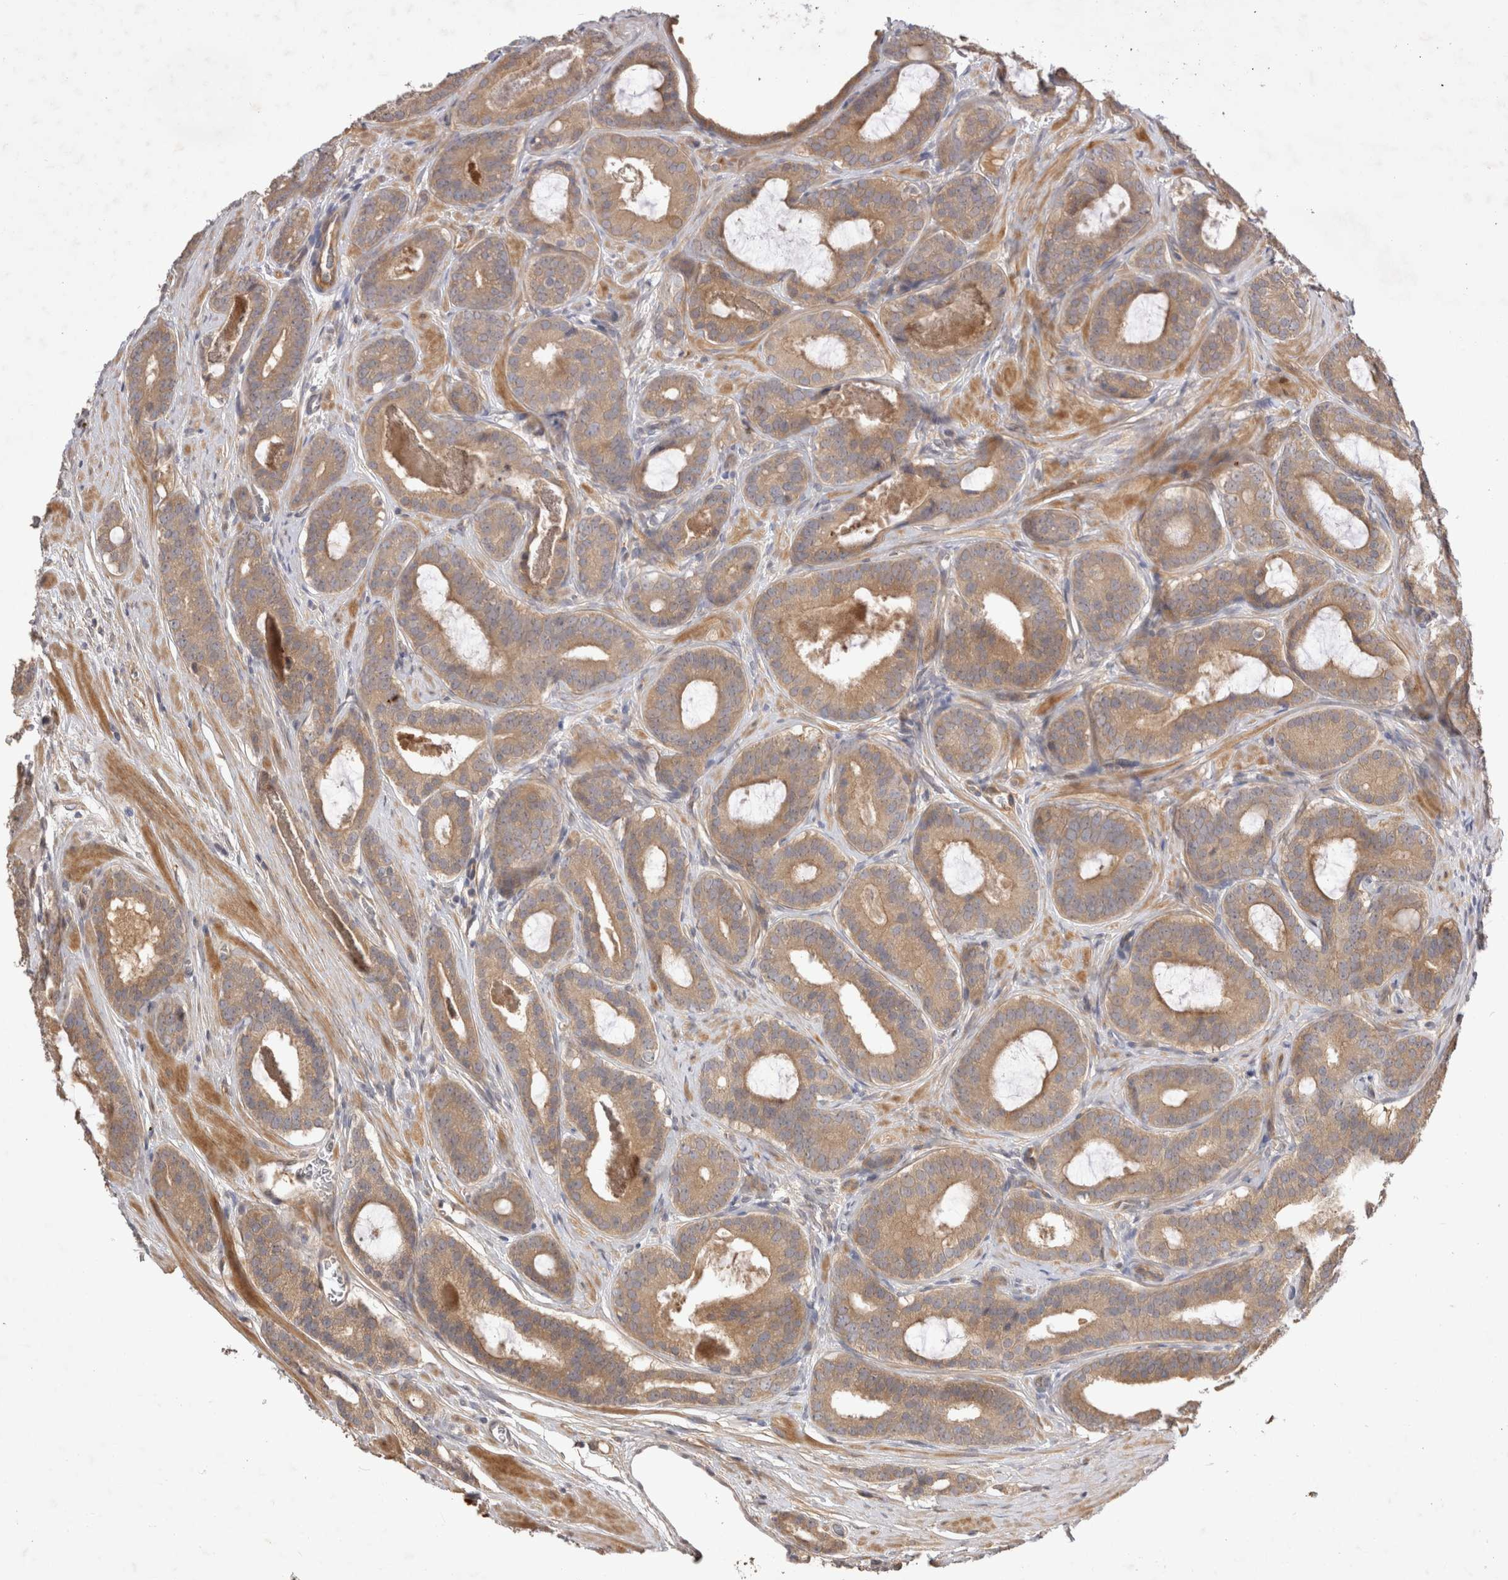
{"staining": {"intensity": "moderate", "quantity": ">75%", "location": "cytoplasmic/membranous"}, "tissue": "prostate cancer", "cell_type": "Tumor cells", "image_type": "cancer", "snomed": [{"axis": "morphology", "description": "Adenocarcinoma, High grade"}, {"axis": "topography", "description": "Prostate"}], "caption": "Protein staining of prostate cancer (high-grade adenocarcinoma) tissue displays moderate cytoplasmic/membranous staining in approximately >75% of tumor cells.", "gene": "PPP1R42", "patient": {"sex": "male", "age": 60}}